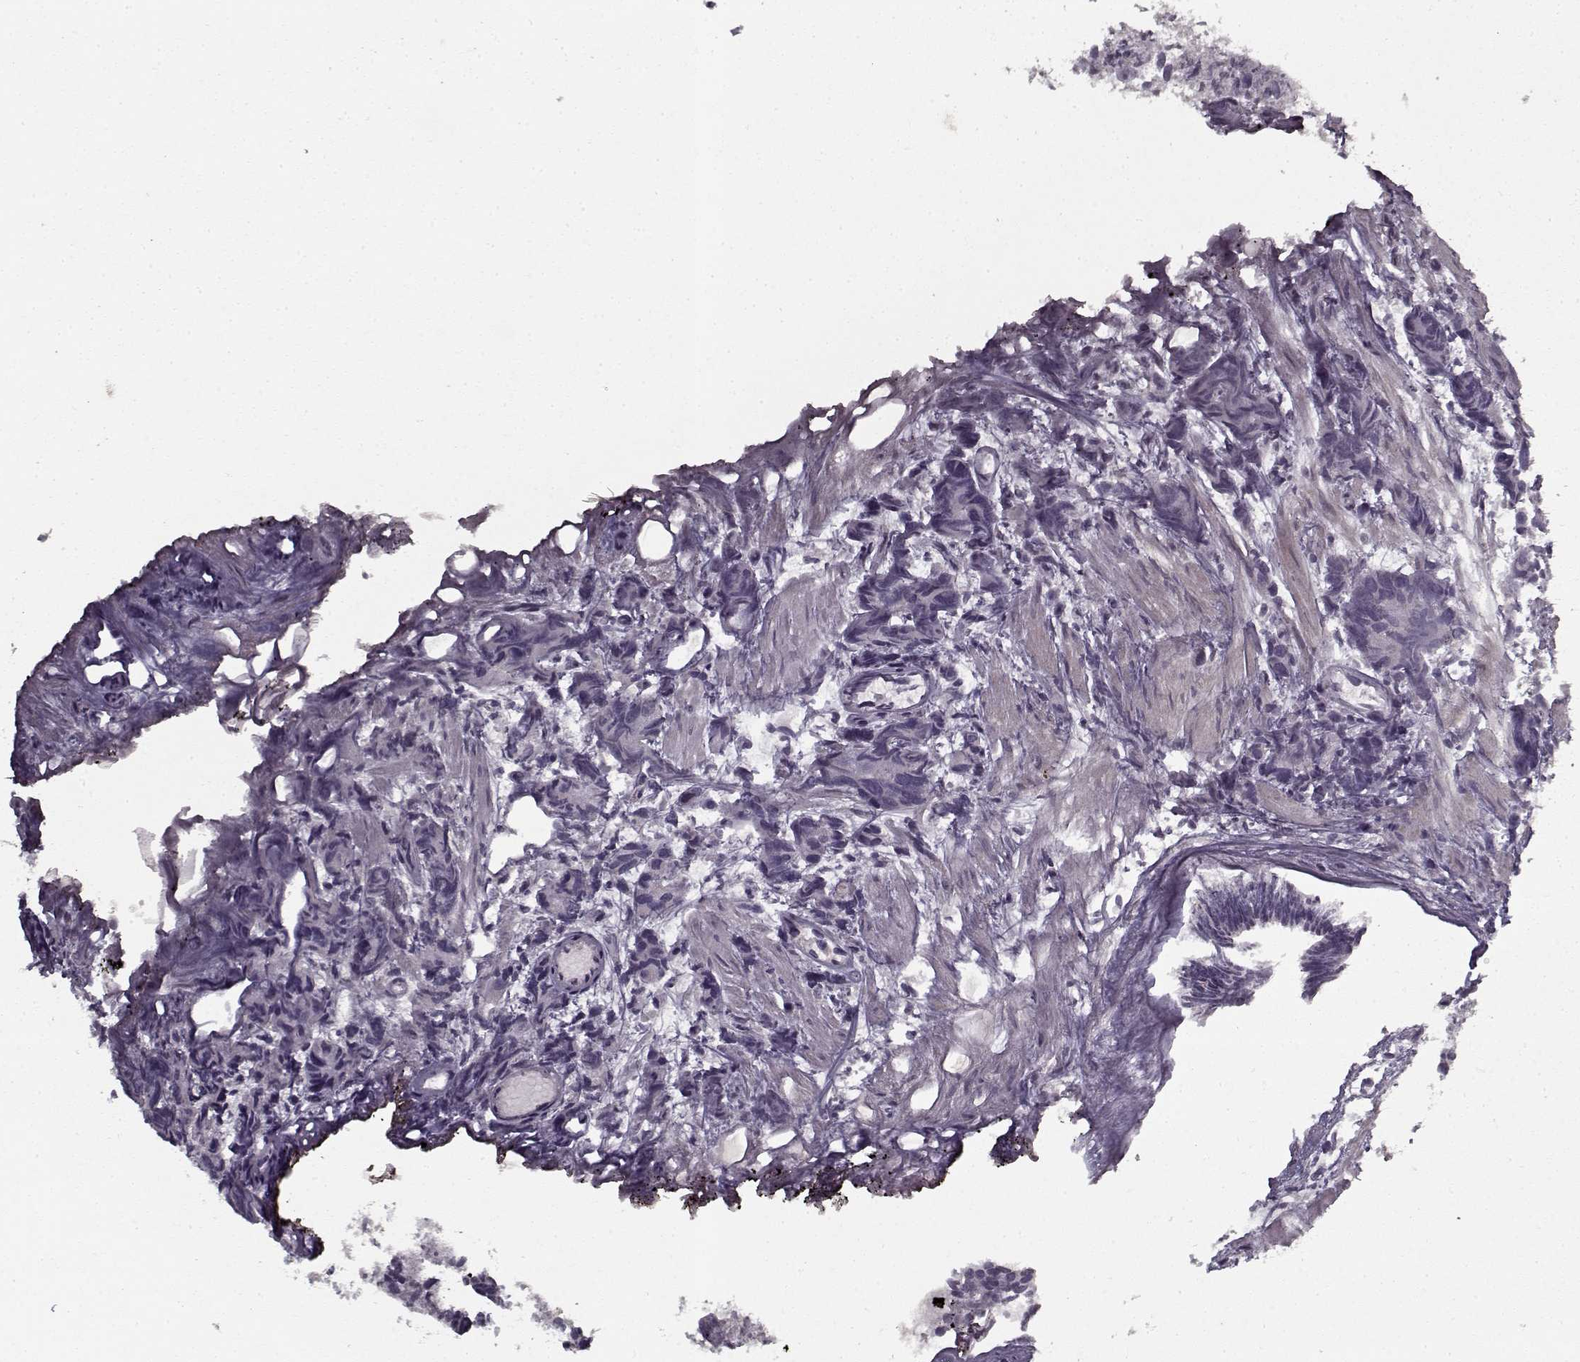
{"staining": {"intensity": "negative", "quantity": "none", "location": "none"}, "tissue": "prostate cancer", "cell_type": "Tumor cells", "image_type": "cancer", "snomed": [{"axis": "morphology", "description": "Adenocarcinoma, High grade"}, {"axis": "topography", "description": "Prostate"}], "caption": "Photomicrograph shows no protein staining in tumor cells of adenocarcinoma (high-grade) (prostate) tissue. The staining is performed using DAB brown chromogen with nuclei counter-stained in using hematoxylin.", "gene": "LAMA2", "patient": {"sex": "male", "age": 77}}